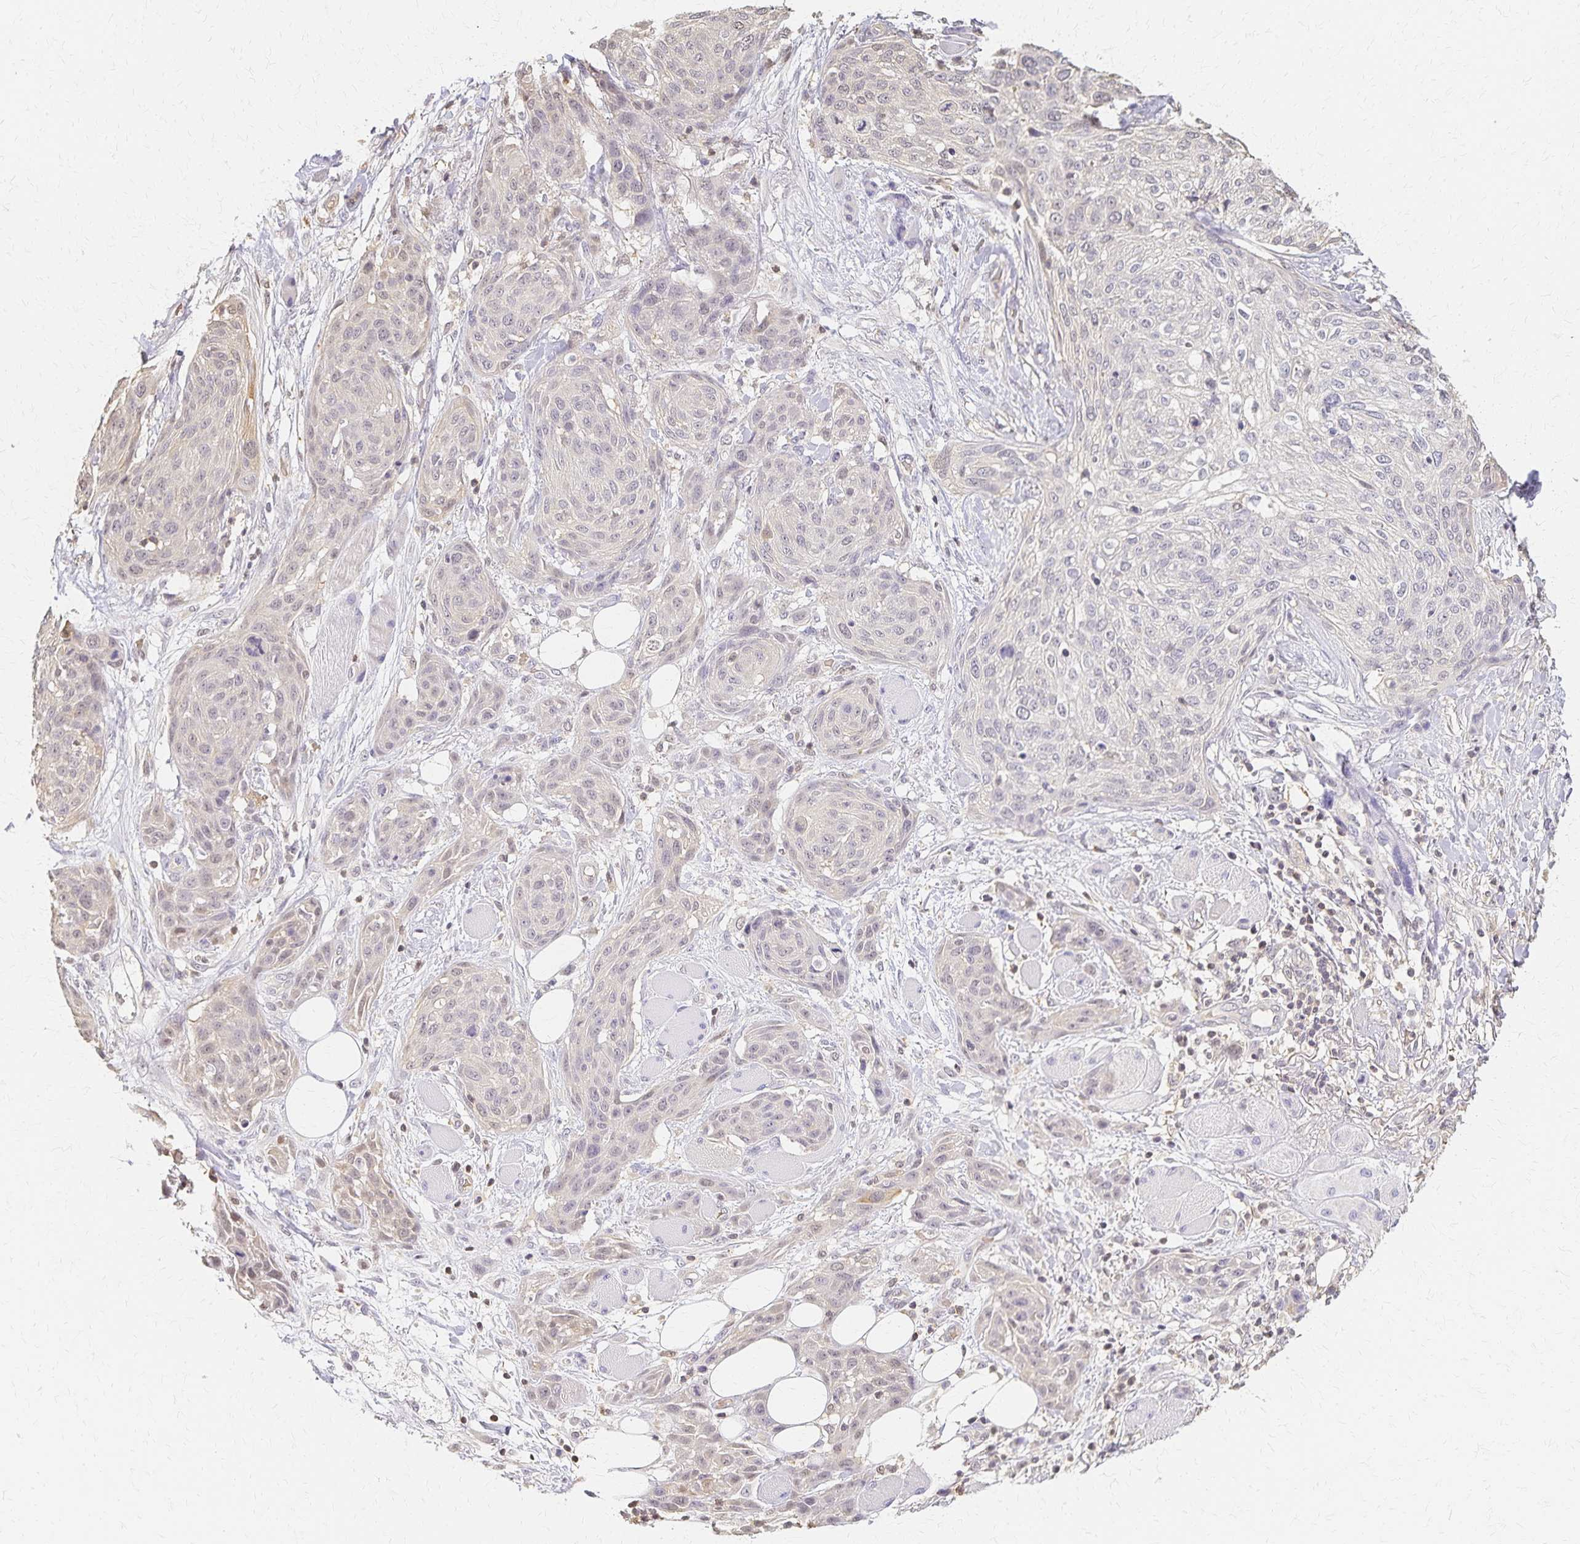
{"staining": {"intensity": "negative", "quantity": "none", "location": "none"}, "tissue": "skin cancer", "cell_type": "Tumor cells", "image_type": "cancer", "snomed": [{"axis": "morphology", "description": "Squamous cell carcinoma, NOS"}, {"axis": "topography", "description": "Skin"}], "caption": "The immunohistochemistry (IHC) histopathology image has no significant staining in tumor cells of squamous cell carcinoma (skin) tissue.", "gene": "AZGP1", "patient": {"sex": "female", "age": 87}}